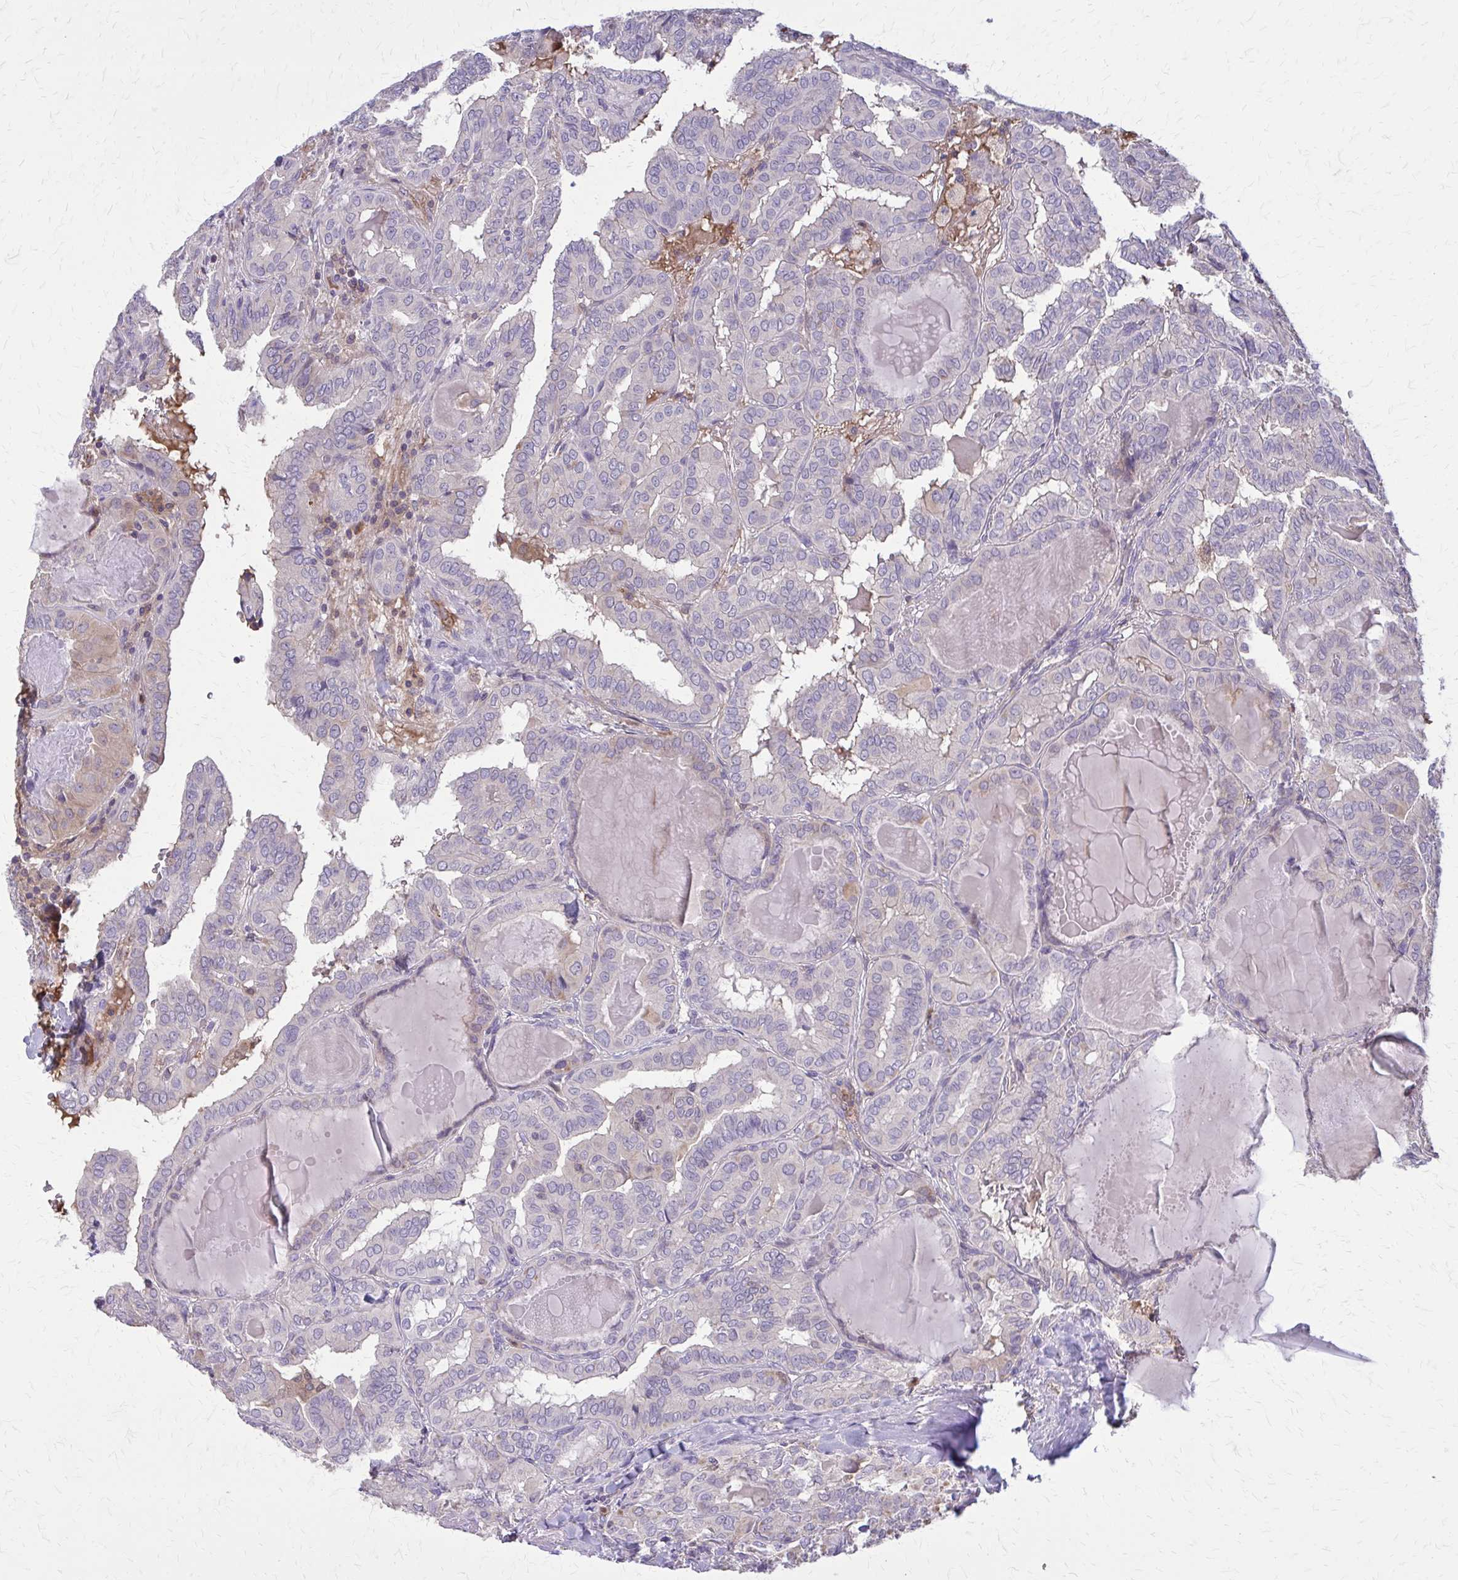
{"staining": {"intensity": "weak", "quantity": "<25%", "location": "cytoplasmic/membranous"}, "tissue": "thyroid cancer", "cell_type": "Tumor cells", "image_type": "cancer", "snomed": [{"axis": "morphology", "description": "Papillary adenocarcinoma, NOS"}, {"axis": "topography", "description": "Thyroid gland"}], "caption": "Immunohistochemical staining of thyroid cancer (papillary adenocarcinoma) reveals no significant expression in tumor cells.", "gene": "NRBF2", "patient": {"sex": "female", "age": 46}}